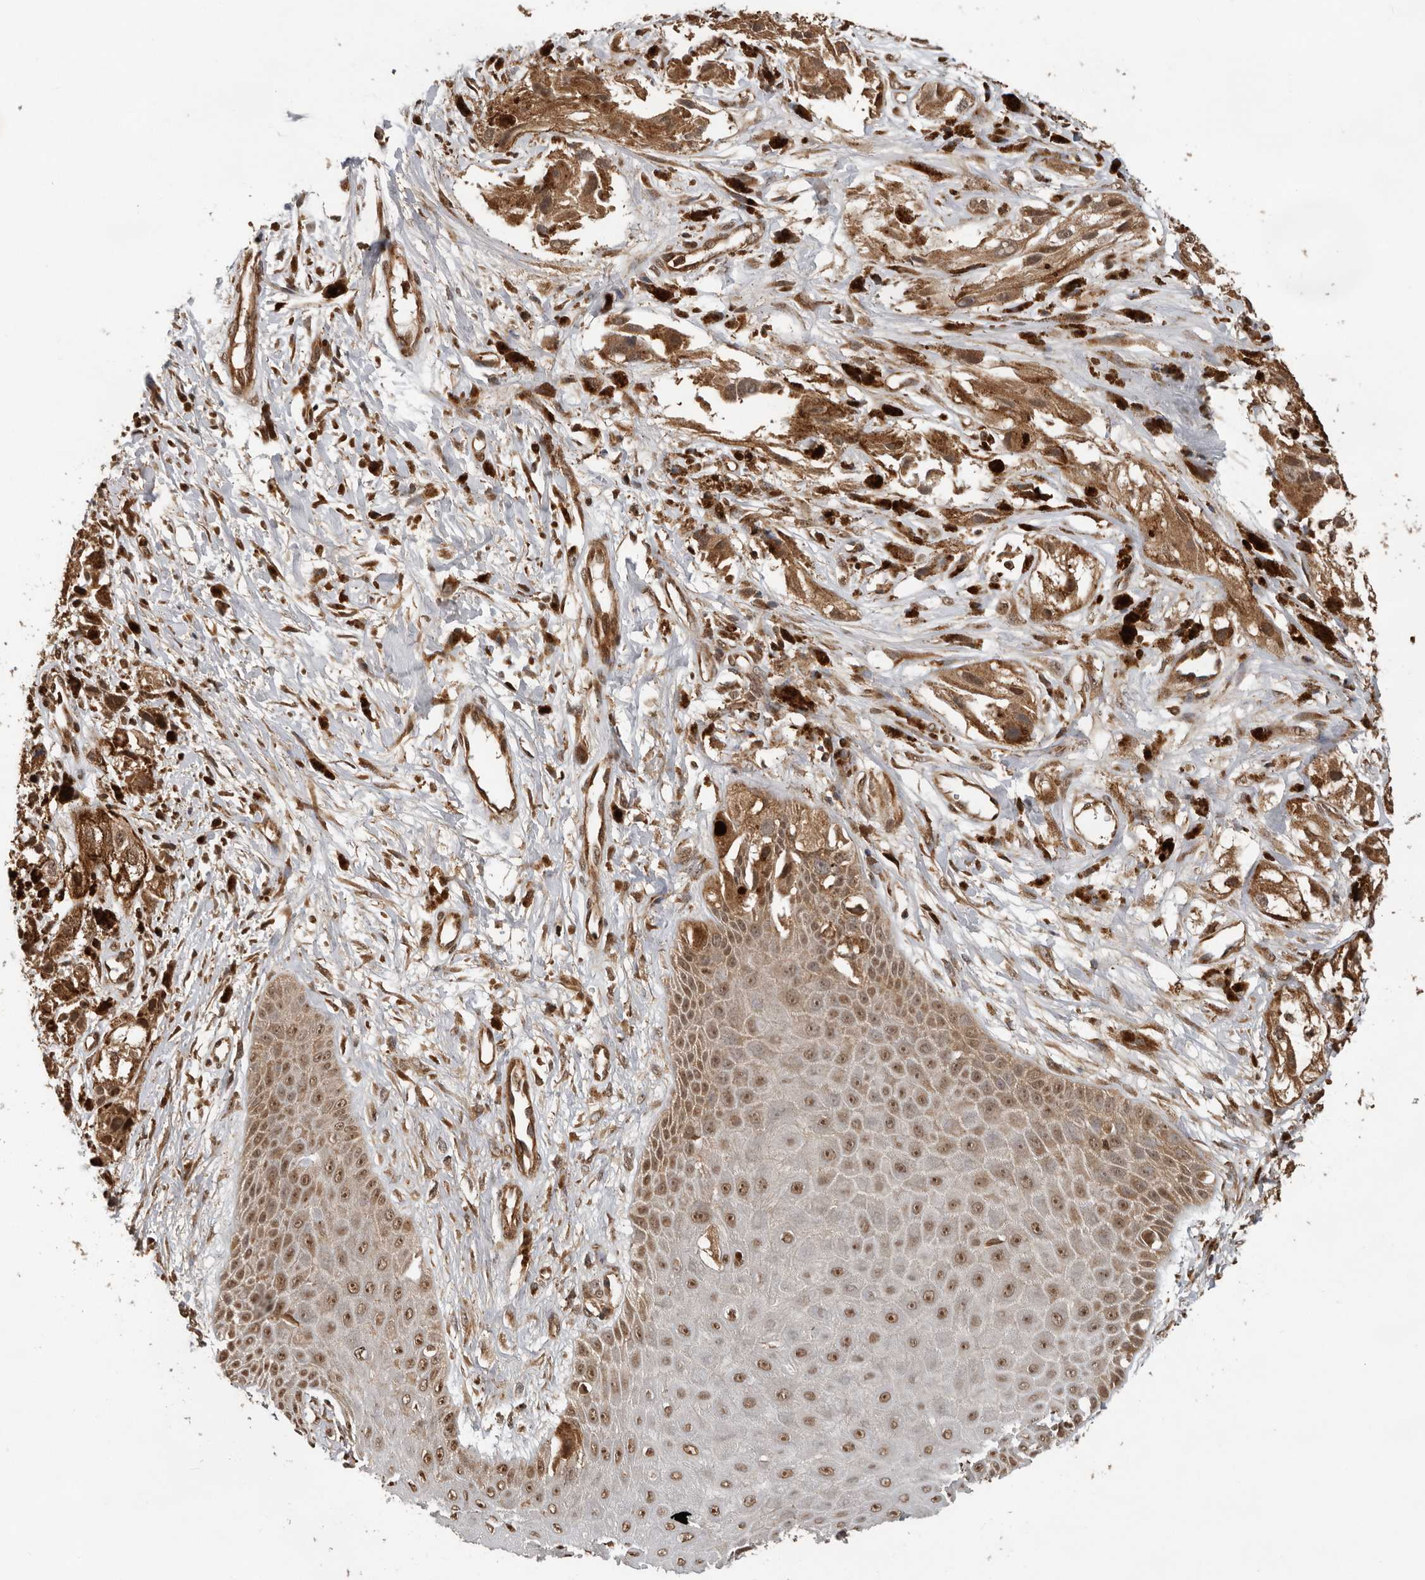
{"staining": {"intensity": "moderate", "quantity": ">75%", "location": "cytoplasmic/membranous"}, "tissue": "melanoma", "cell_type": "Tumor cells", "image_type": "cancer", "snomed": [{"axis": "morphology", "description": "Malignant melanoma, NOS"}, {"axis": "topography", "description": "Skin"}], "caption": "Immunohistochemical staining of malignant melanoma exhibits moderate cytoplasmic/membranous protein staining in about >75% of tumor cells.", "gene": "RNF157", "patient": {"sex": "male", "age": 88}}